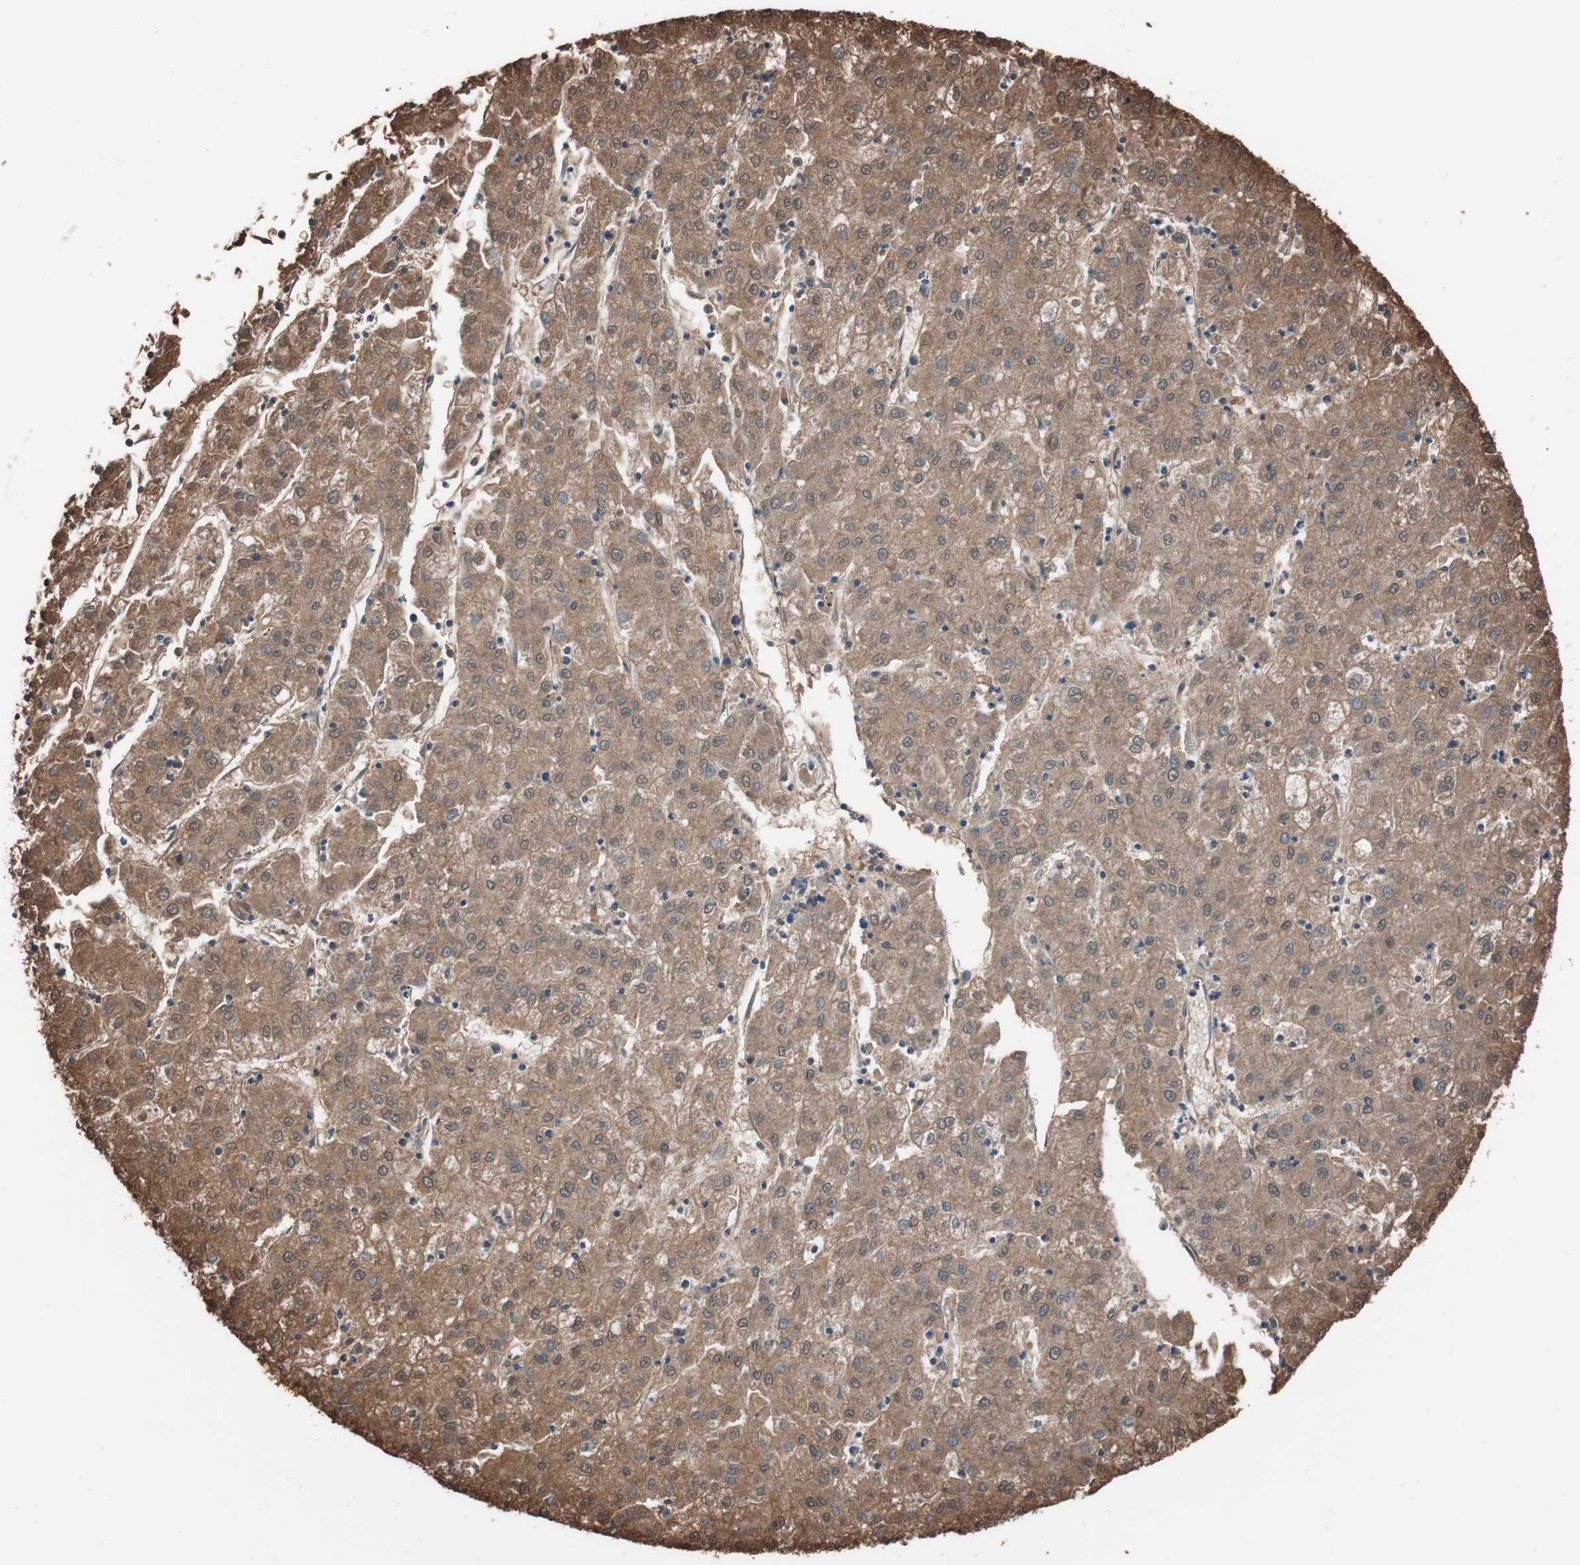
{"staining": {"intensity": "strong", "quantity": ">75%", "location": "cytoplasmic/membranous"}, "tissue": "liver cancer", "cell_type": "Tumor cells", "image_type": "cancer", "snomed": [{"axis": "morphology", "description": "Carcinoma, Hepatocellular, NOS"}, {"axis": "topography", "description": "Liver"}], "caption": "About >75% of tumor cells in liver hepatocellular carcinoma reveal strong cytoplasmic/membranous protein positivity as visualized by brown immunohistochemical staining.", "gene": "CALM2", "patient": {"sex": "male", "age": 72}}